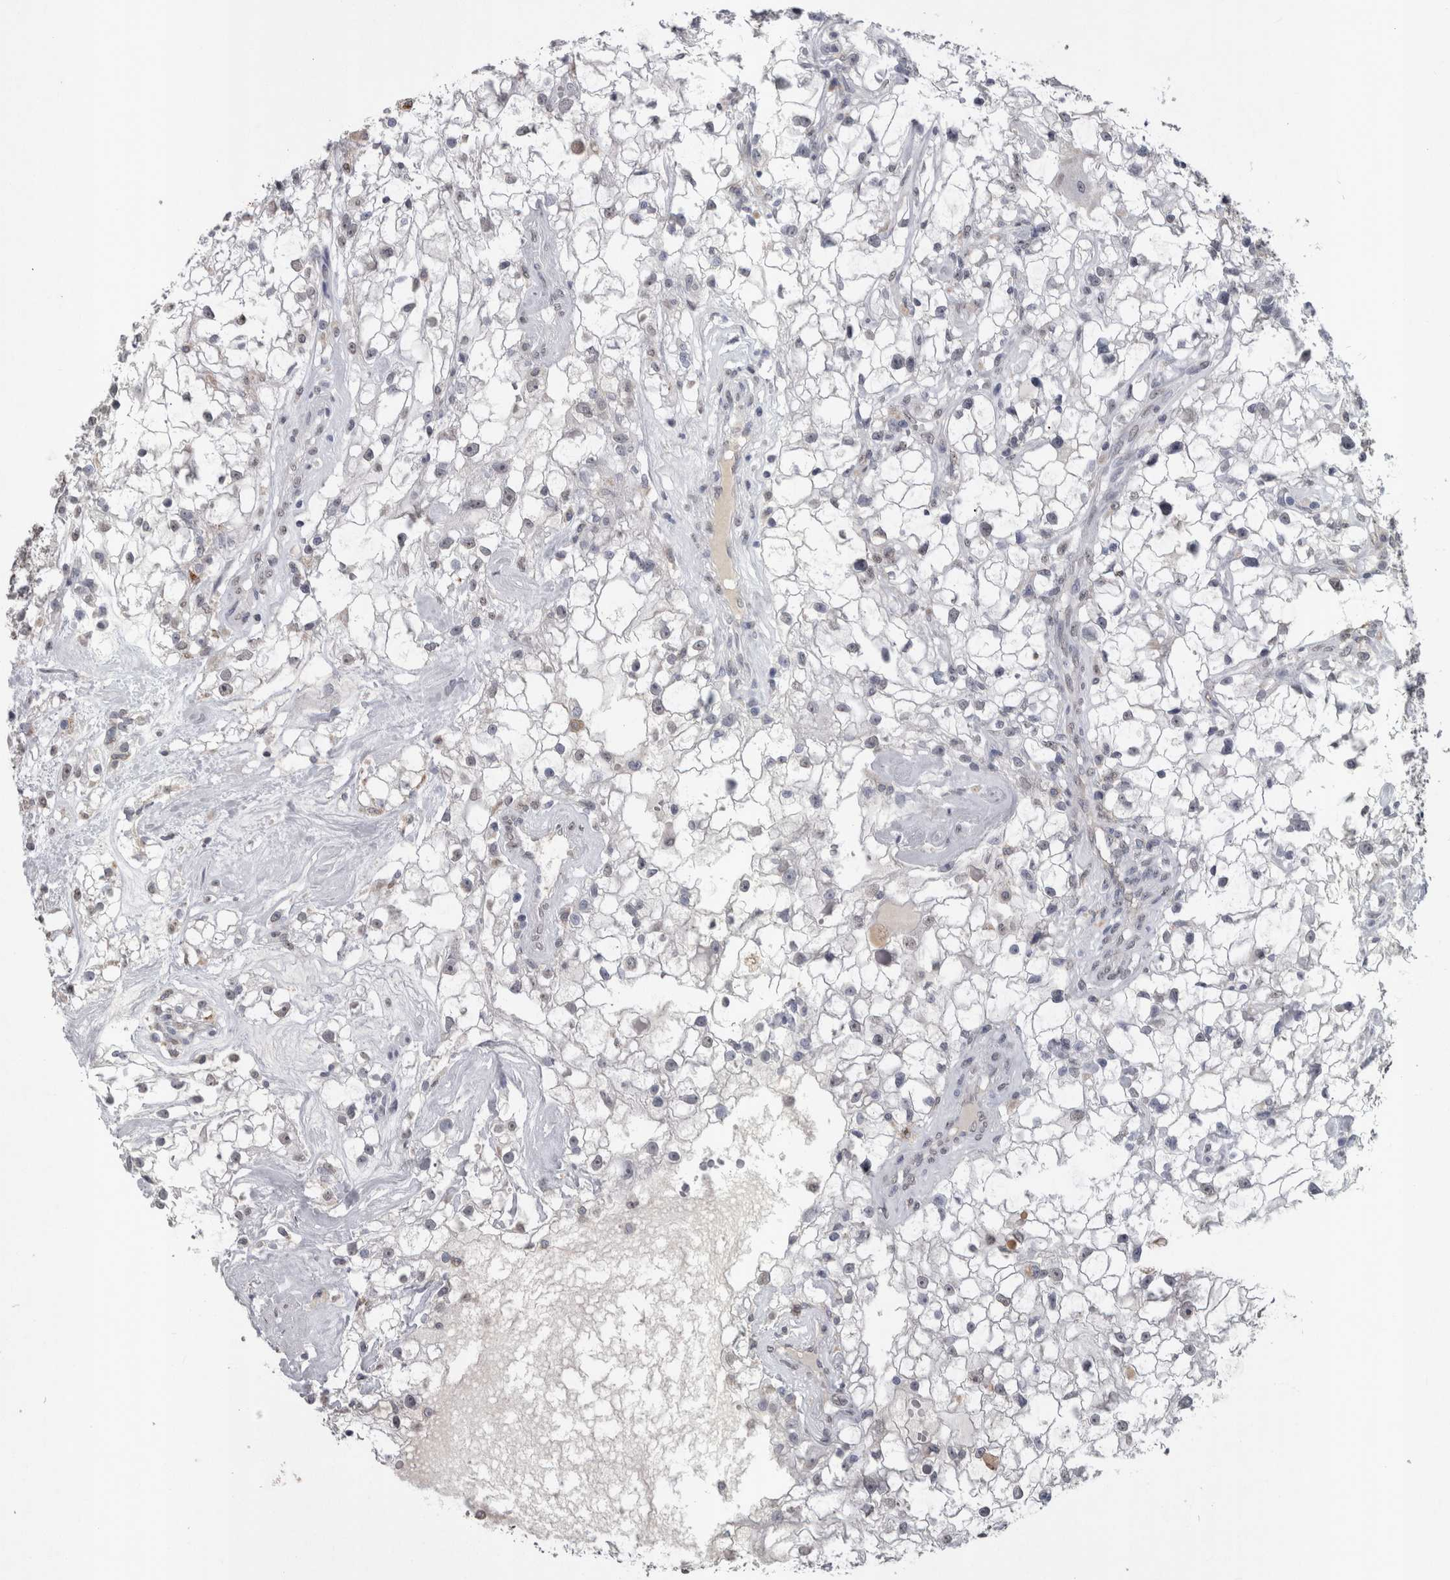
{"staining": {"intensity": "weak", "quantity": "<25%", "location": "nuclear"}, "tissue": "renal cancer", "cell_type": "Tumor cells", "image_type": "cancer", "snomed": [{"axis": "morphology", "description": "Adenocarcinoma, NOS"}, {"axis": "topography", "description": "Kidney"}], "caption": "DAB immunohistochemical staining of human renal cancer displays no significant positivity in tumor cells. Brightfield microscopy of IHC stained with DAB (brown) and hematoxylin (blue), captured at high magnification.", "gene": "PAX5", "patient": {"sex": "female", "age": 60}}